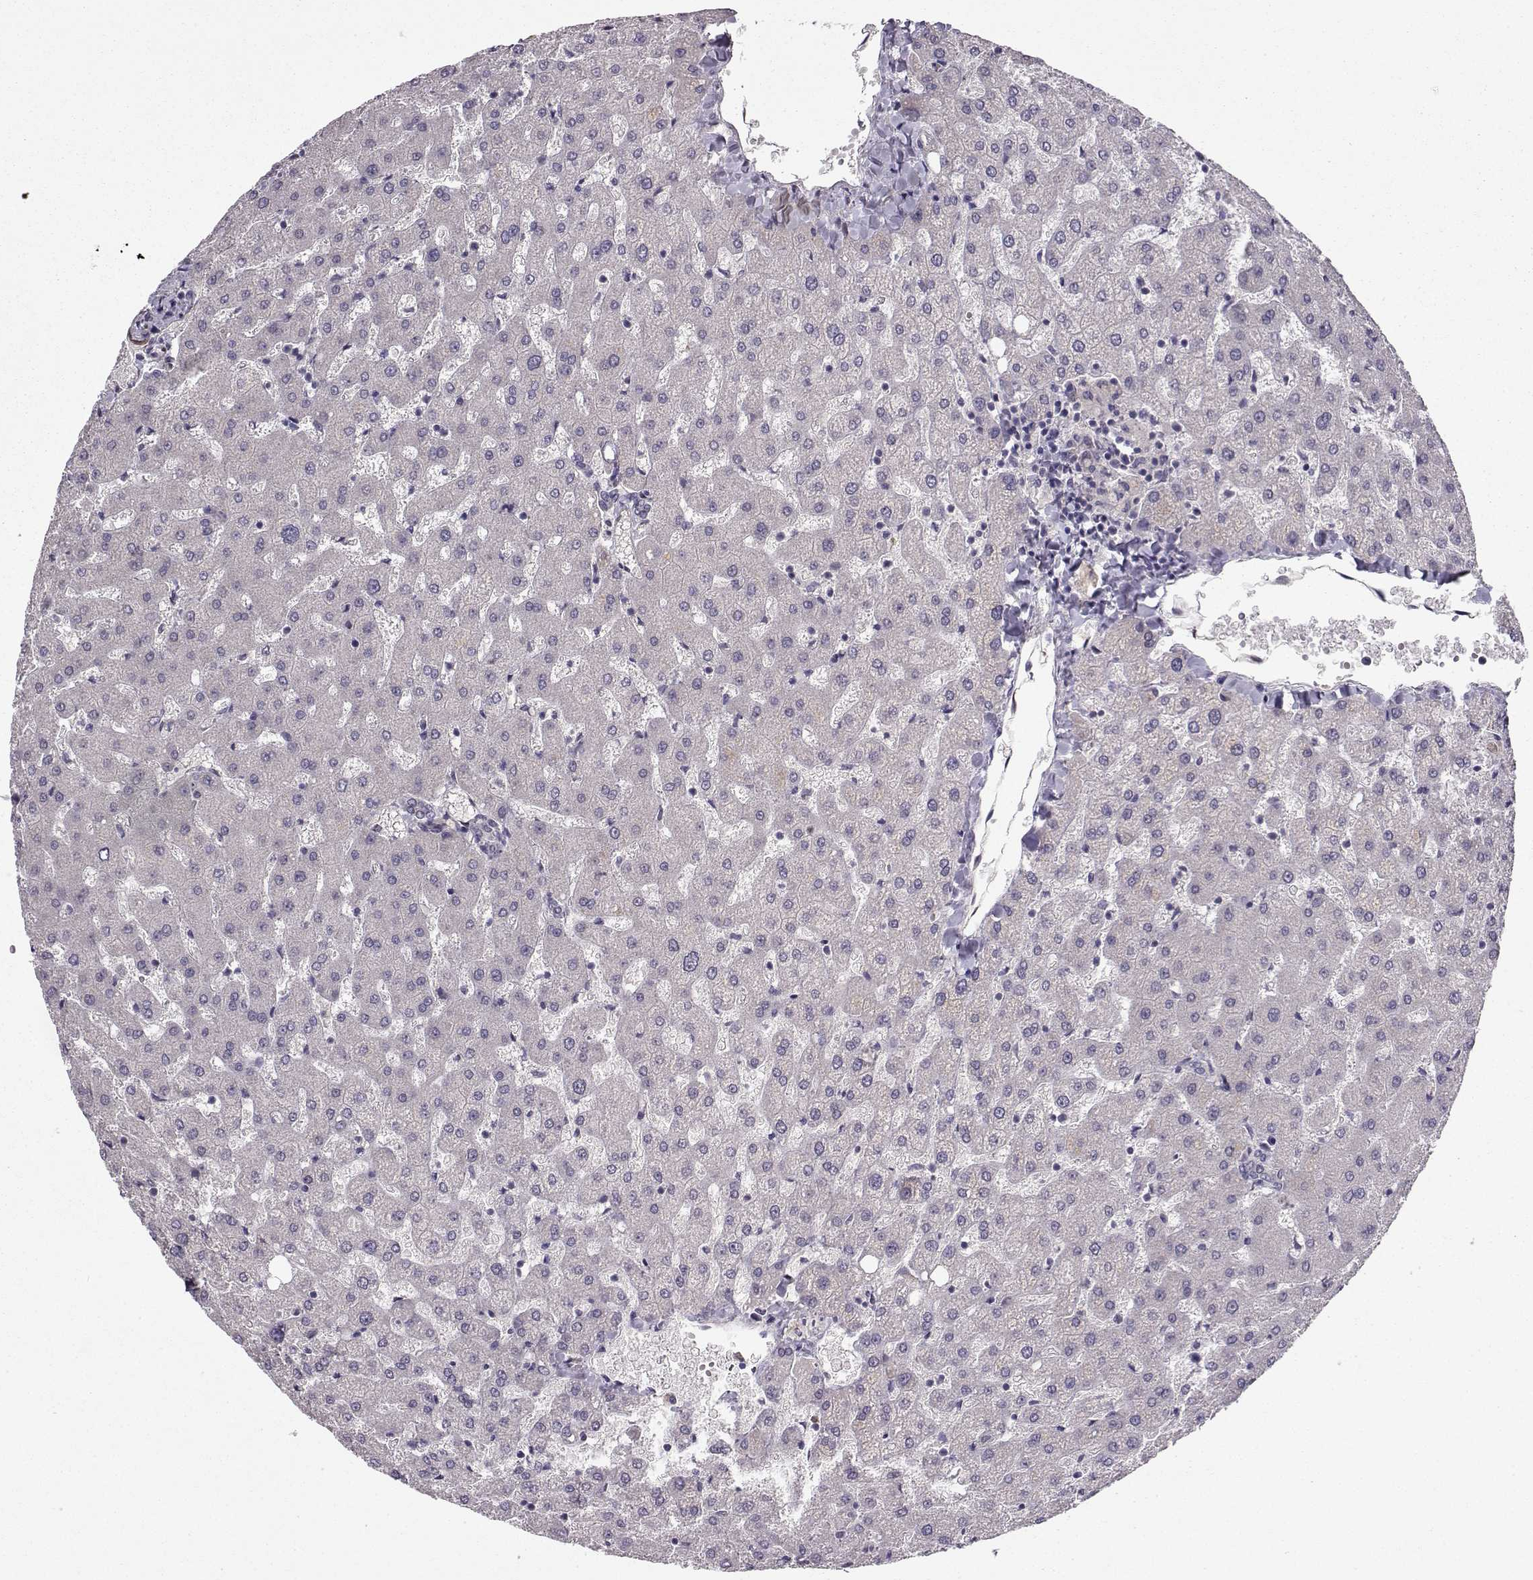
{"staining": {"intensity": "negative", "quantity": "none", "location": "none"}, "tissue": "liver", "cell_type": "Cholangiocytes", "image_type": "normal", "snomed": [{"axis": "morphology", "description": "Normal tissue, NOS"}, {"axis": "topography", "description": "Liver"}], "caption": "Immunohistochemistry (IHC) image of benign liver stained for a protein (brown), which exhibits no expression in cholangiocytes. (DAB IHC visualized using brightfield microscopy, high magnification).", "gene": "NQO1", "patient": {"sex": "female", "age": 50}}